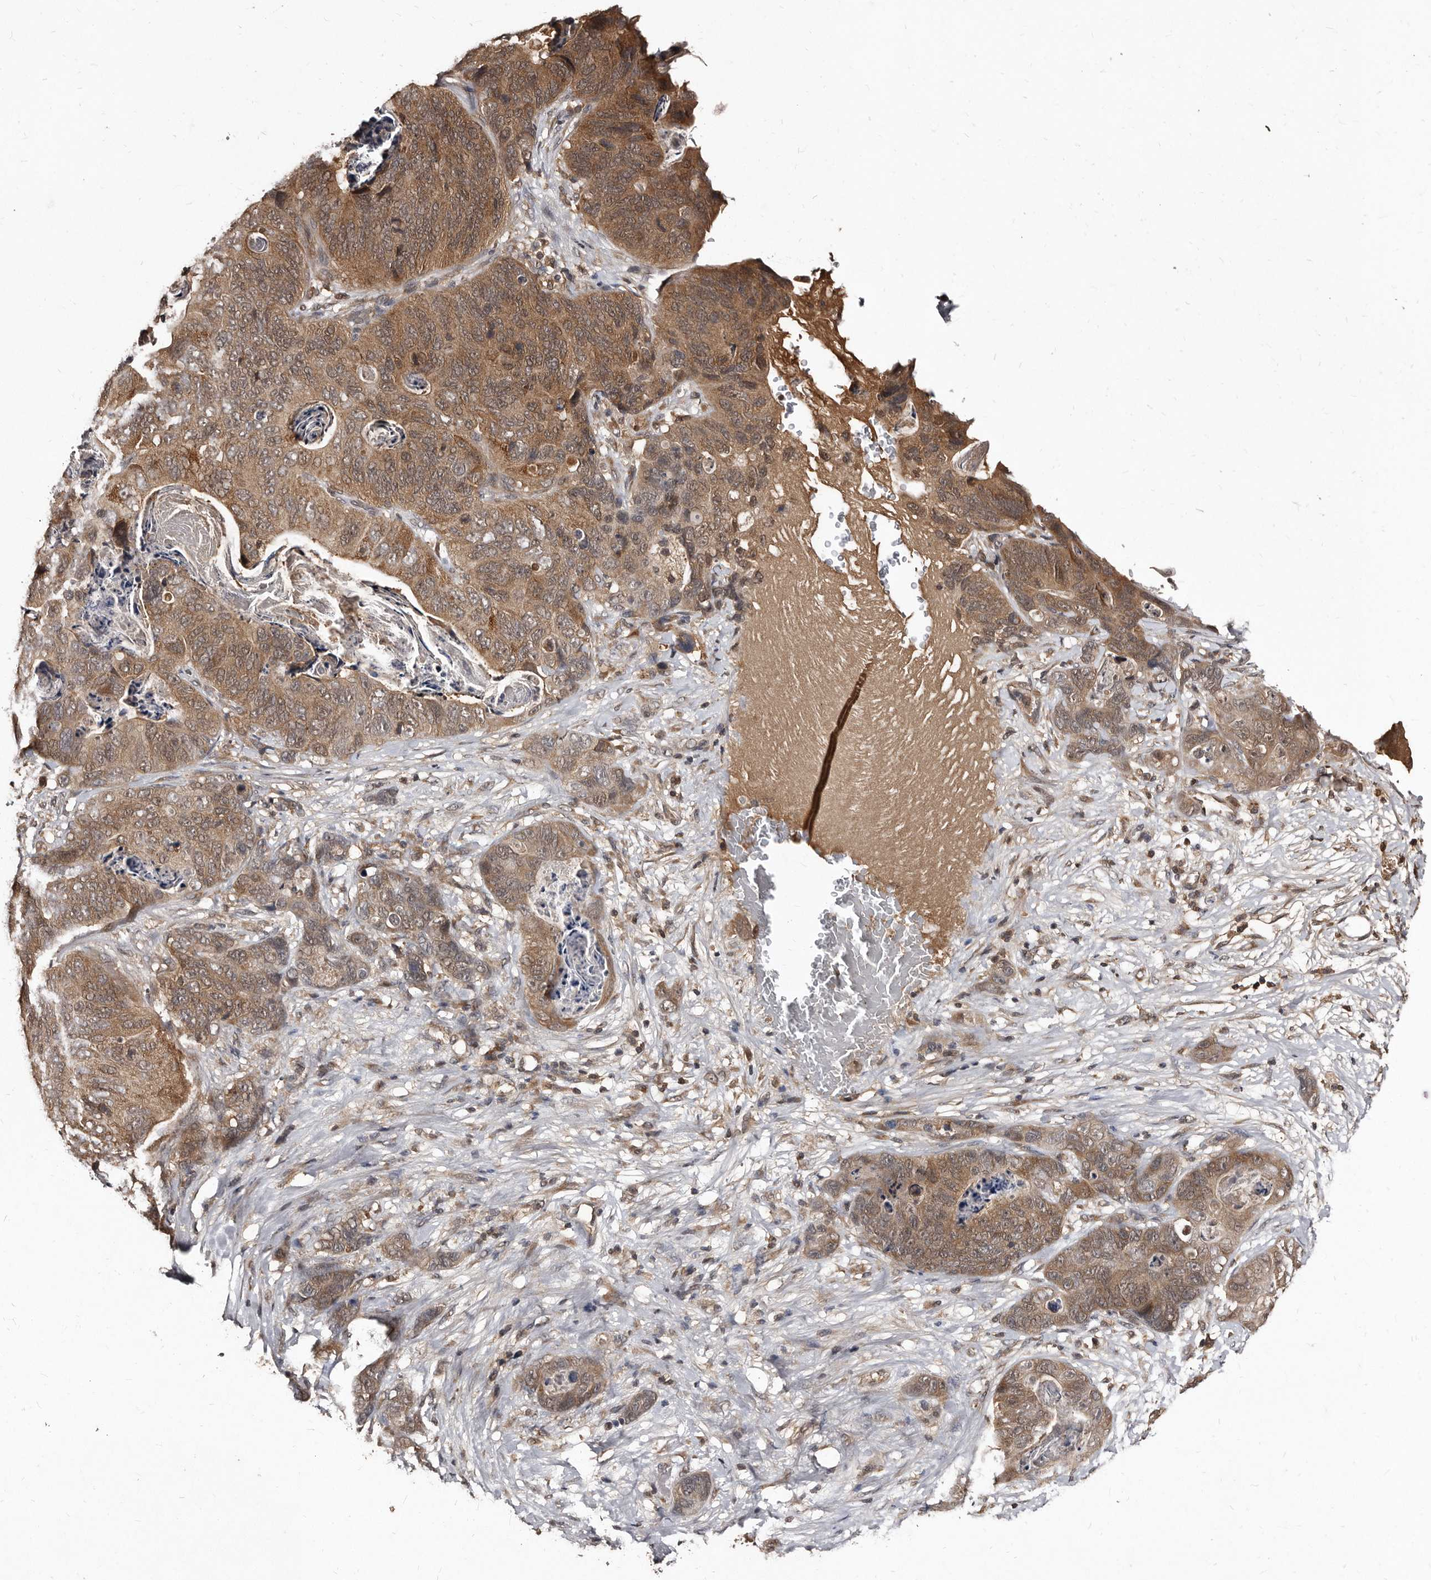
{"staining": {"intensity": "moderate", "quantity": ">75%", "location": "cytoplasmic/membranous"}, "tissue": "stomach cancer", "cell_type": "Tumor cells", "image_type": "cancer", "snomed": [{"axis": "morphology", "description": "Normal tissue, NOS"}, {"axis": "morphology", "description": "Adenocarcinoma, NOS"}, {"axis": "topography", "description": "Stomach"}], "caption": "Stomach cancer stained with immunohistochemistry (IHC) displays moderate cytoplasmic/membranous positivity in about >75% of tumor cells.", "gene": "PMVK", "patient": {"sex": "female", "age": 89}}